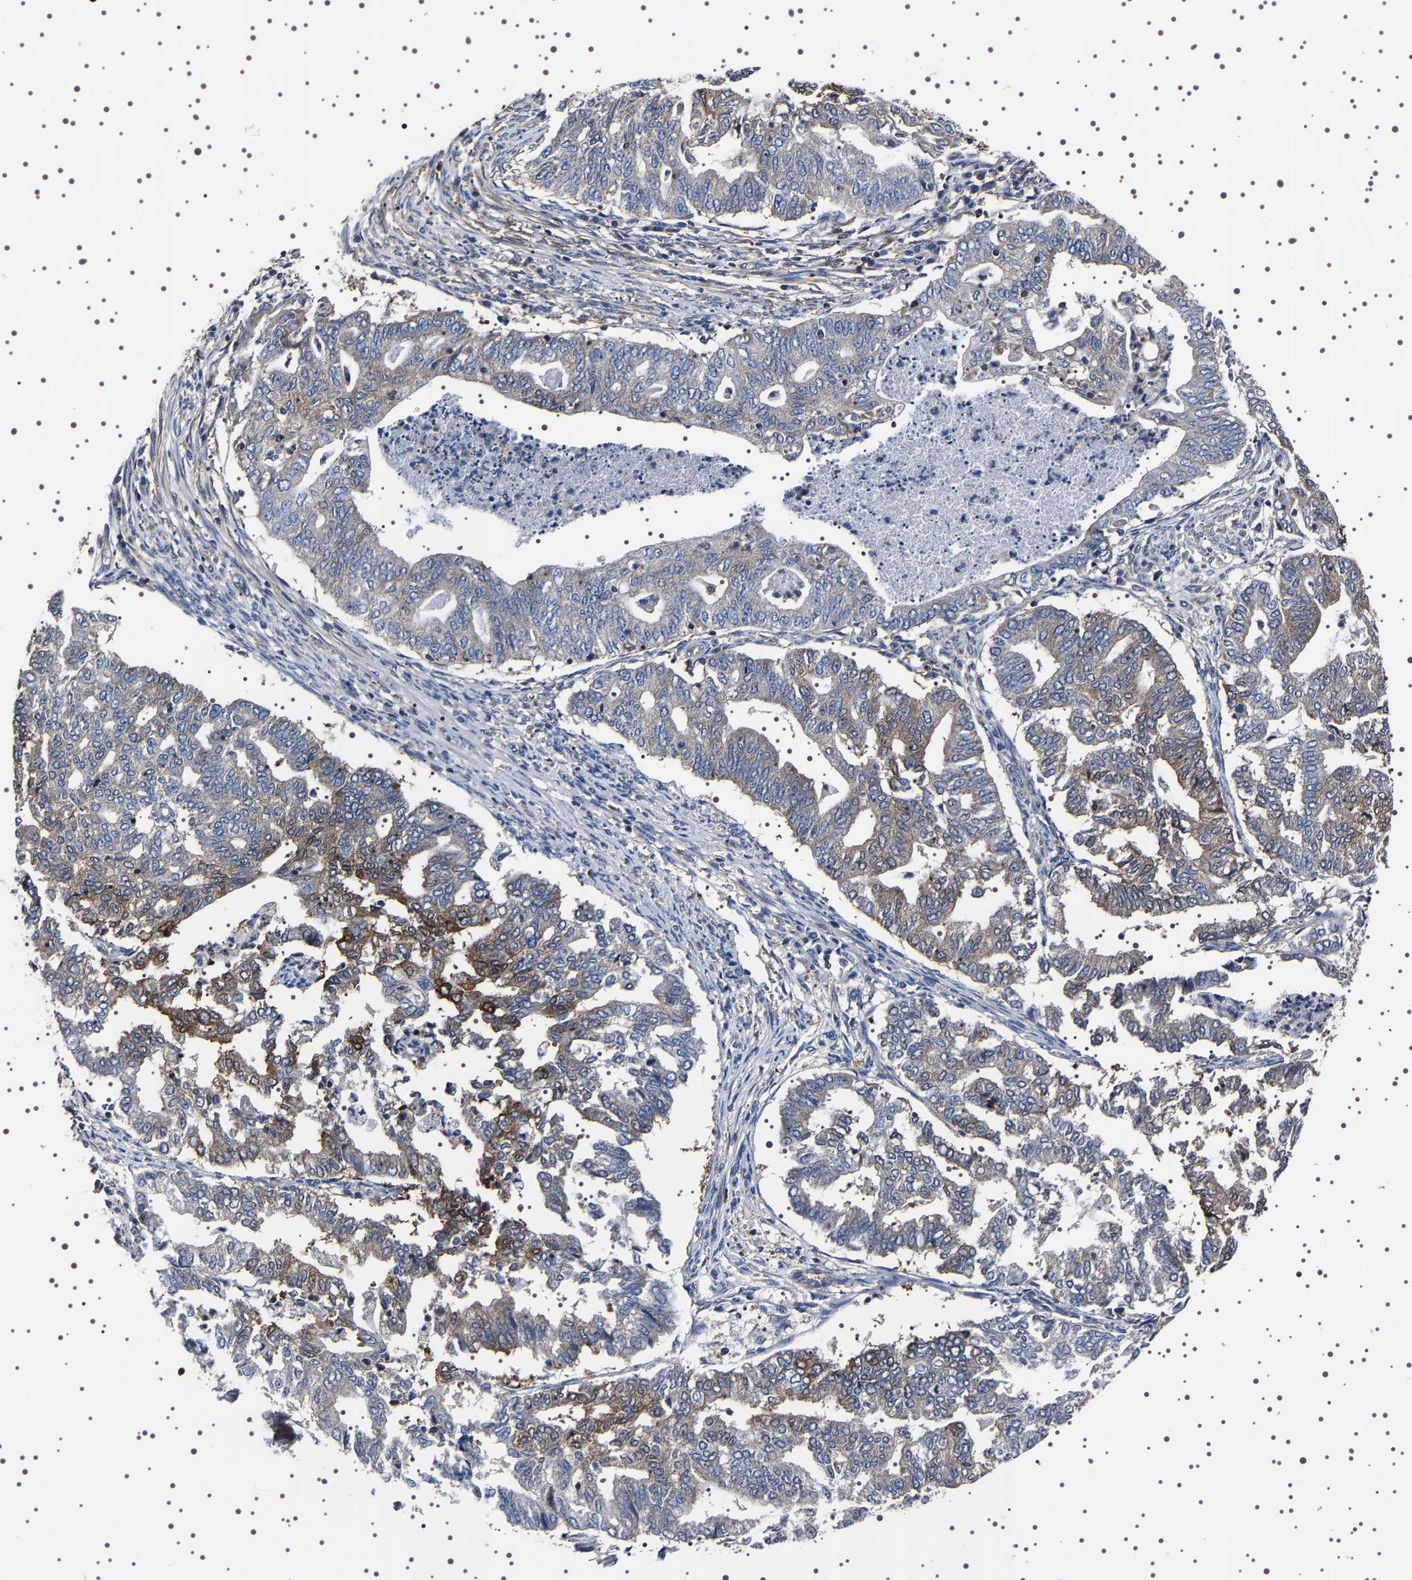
{"staining": {"intensity": "moderate", "quantity": "<25%", "location": "cytoplasmic/membranous"}, "tissue": "endometrial cancer", "cell_type": "Tumor cells", "image_type": "cancer", "snomed": [{"axis": "morphology", "description": "Adenocarcinoma, NOS"}, {"axis": "topography", "description": "Endometrium"}], "caption": "Human adenocarcinoma (endometrial) stained for a protein (brown) displays moderate cytoplasmic/membranous positive staining in approximately <25% of tumor cells.", "gene": "WDR1", "patient": {"sex": "female", "age": 79}}